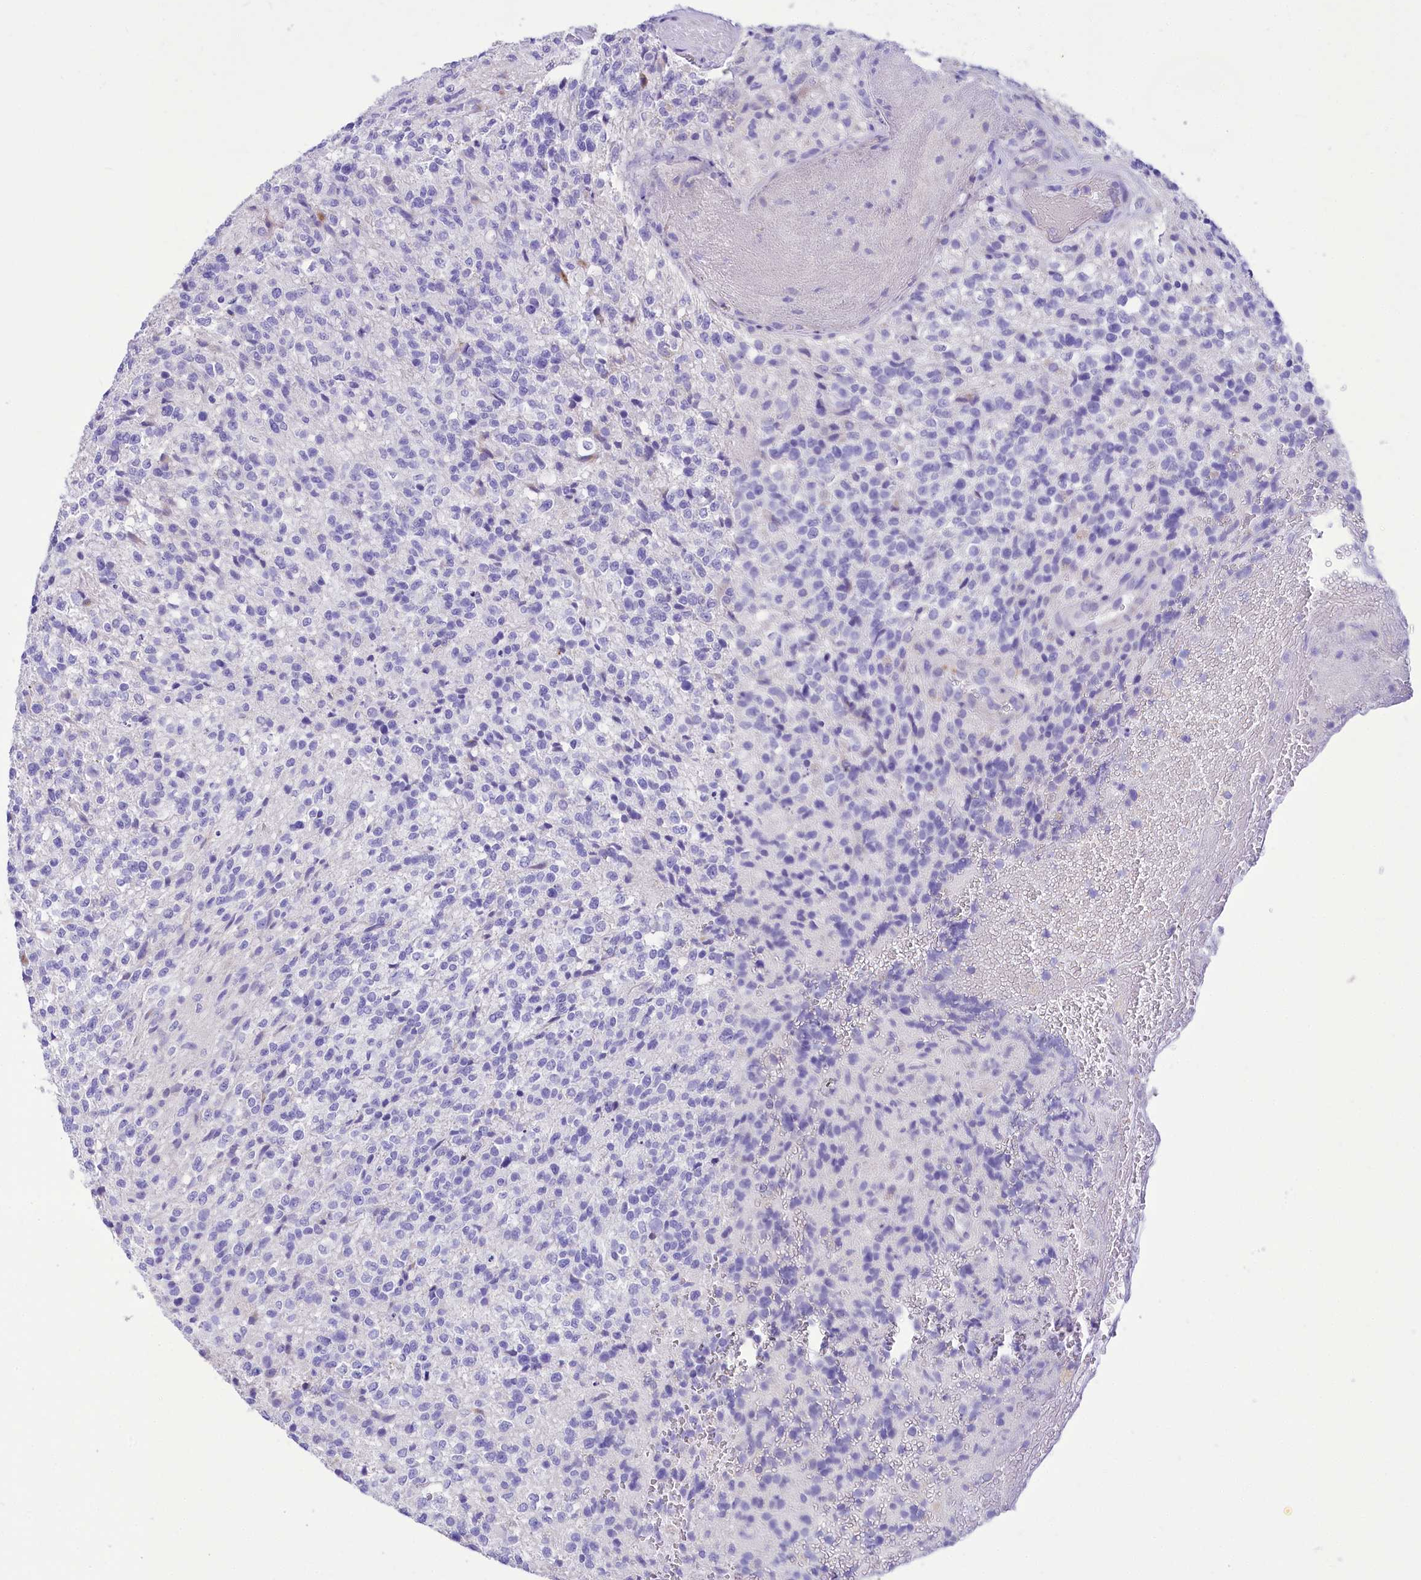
{"staining": {"intensity": "negative", "quantity": "none", "location": "none"}, "tissue": "glioma", "cell_type": "Tumor cells", "image_type": "cancer", "snomed": [{"axis": "morphology", "description": "Glioma, malignant, High grade"}, {"axis": "topography", "description": "Brain"}], "caption": "Immunohistochemistry photomicrograph of neoplastic tissue: human glioma stained with DAB (3,3'-diaminobenzidine) displays no significant protein positivity in tumor cells.", "gene": "TTC36", "patient": {"sex": "male", "age": 56}}